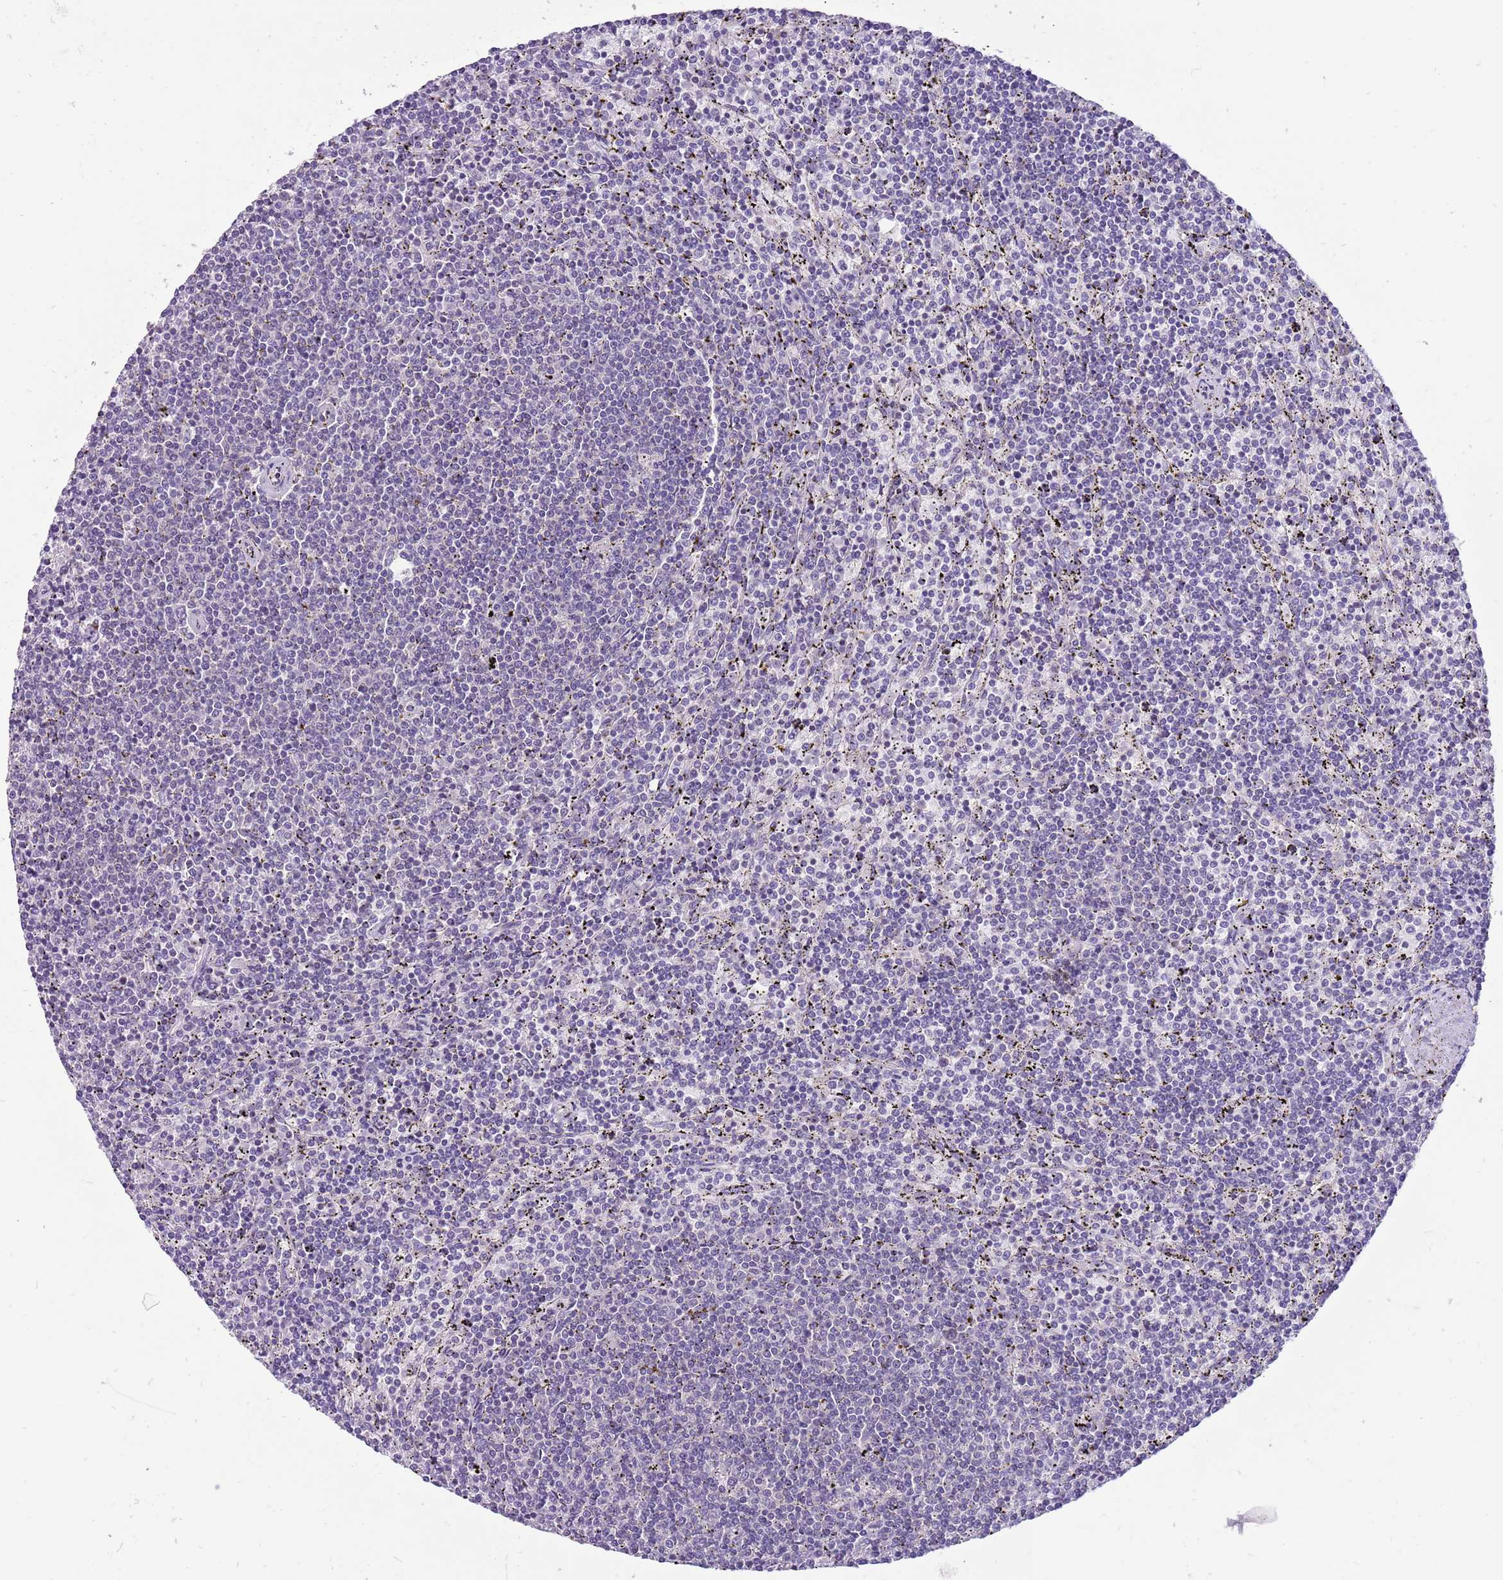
{"staining": {"intensity": "negative", "quantity": "none", "location": "none"}, "tissue": "lymphoma", "cell_type": "Tumor cells", "image_type": "cancer", "snomed": [{"axis": "morphology", "description": "Malignant lymphoma, non-Hodgkin's type, Low grade"}, {"axis": "topography", "description": "Spleen"}], "caption": "Photomicrograph shows no significant protein staining in tumor cells of lymphoma. Brightfield microscopy of immunohistochemistry (IHC) stained with DAB (3,3'-diaminobenzidine) (brown) and hematoxylin (blue), captured at high magnification.", "gene": "GLCE", "patient": {"sex": "female", "age": 50}}